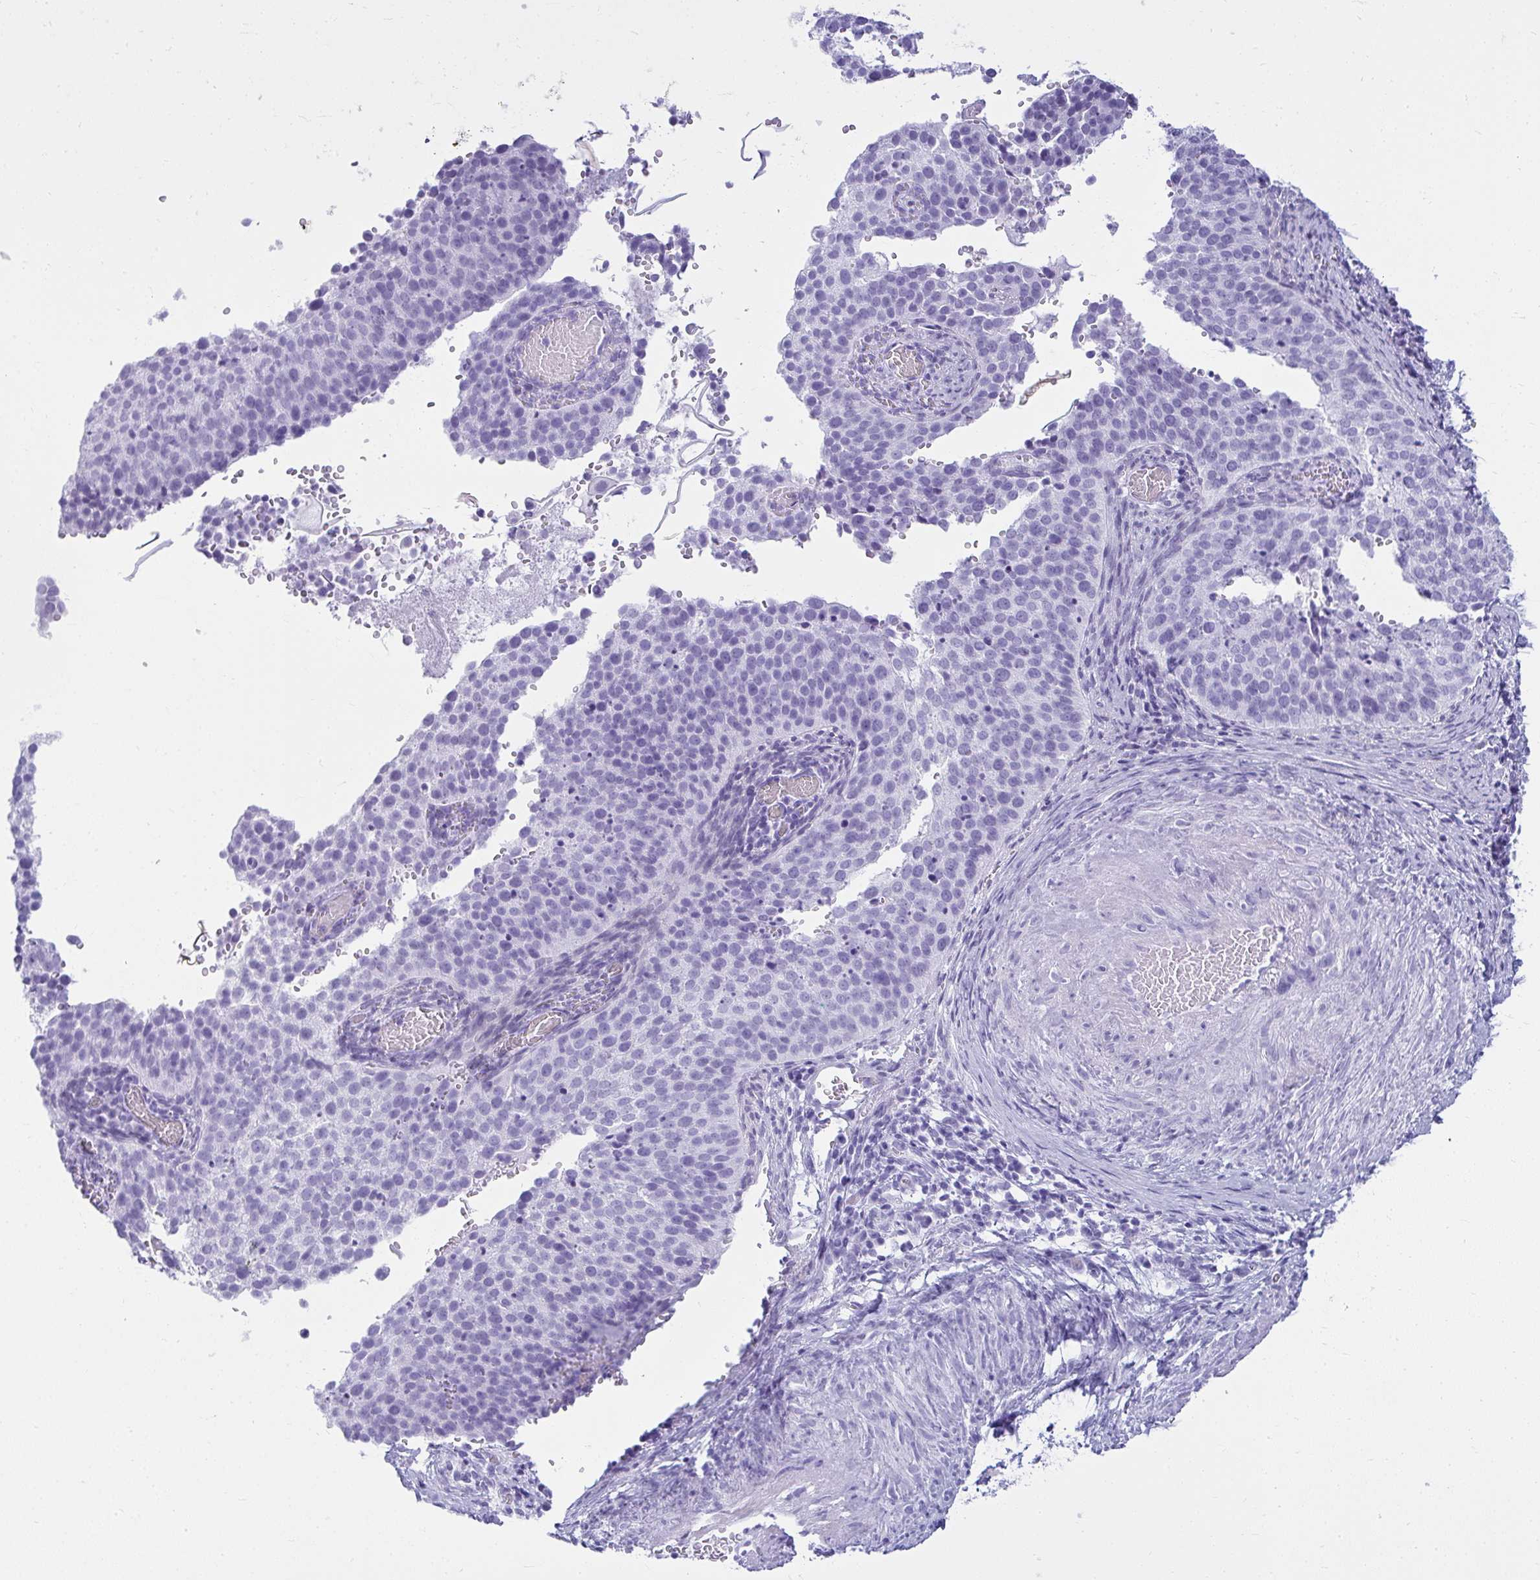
{"staining": {"intensity": "negative", "quantity": "none", "location": "none"}, "tissue": "cervical cancer", "cell_type": "Tumor cells", "image_type": "cancer", "snomed": [{"axis": "morphology", "description": "Squamous cell carcinoma, NOS"}, {"axis": "topography", "description": "Cervix"}], "caption": "Human cervical cancer (squamous cell carcinoma) stained for a protein using immunohistochemistry (IHC) displays no positivity in tumor cells.", "gene": "CLGN", "patient": {"sex": "female", "age": 44}}